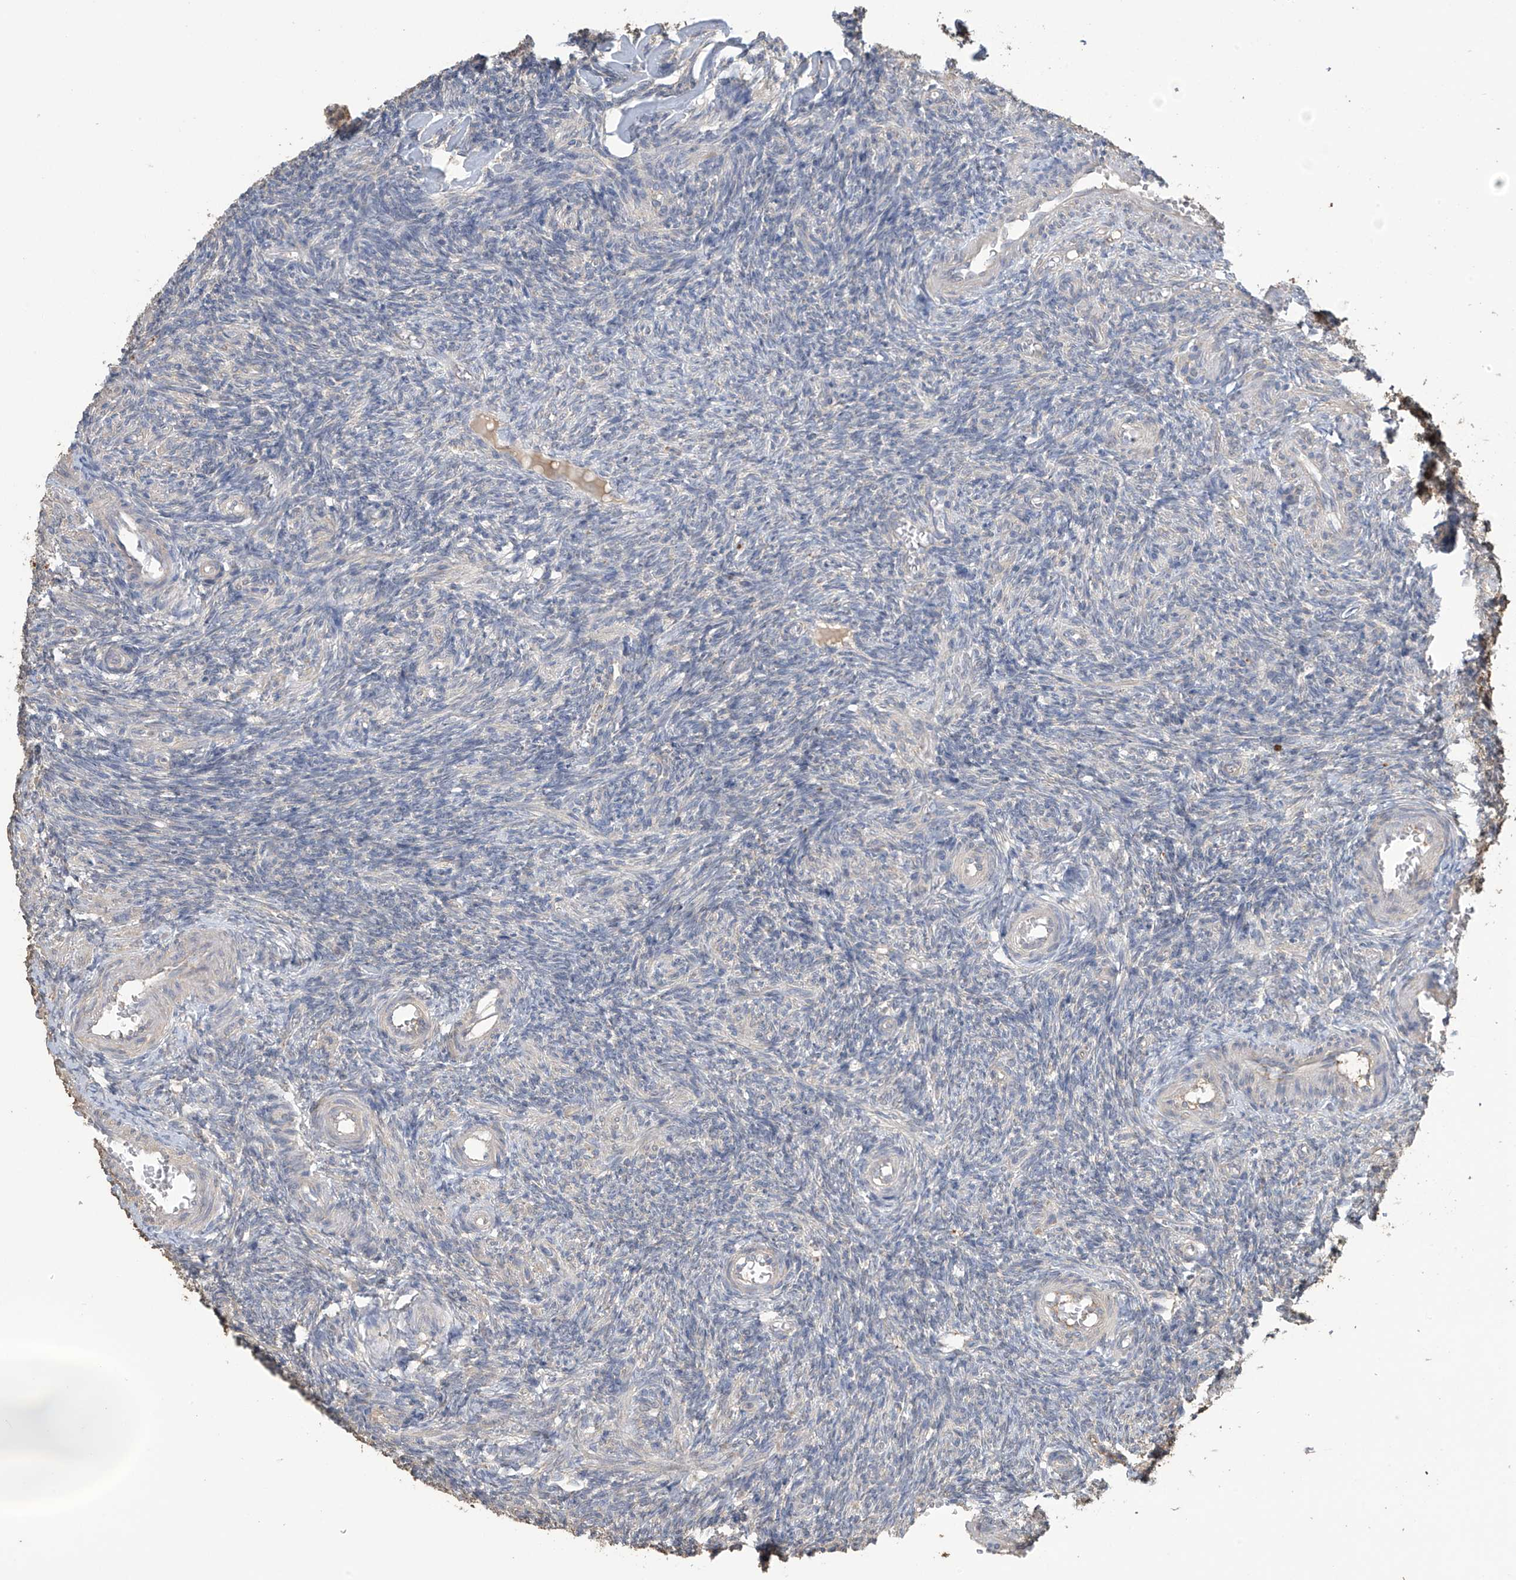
{"staining": {"intensity": "negative", "quantity": "none", "location": "none"}, "tissue": "ovary", "cell_type": "Ovarian stroma cells", "image_type": "normal", "snomed": [{"axis": "morphology", "description": "Normal tissue, NOS"}, {"axis": "topography", "description": "Ovary"}], "caption": "Human ovary stained for a protein using immunohistochemistry shows no staining in ovarian stroma cells.", "gene": "SLFN14", "patient": {"sex": "female", "age": 27}}